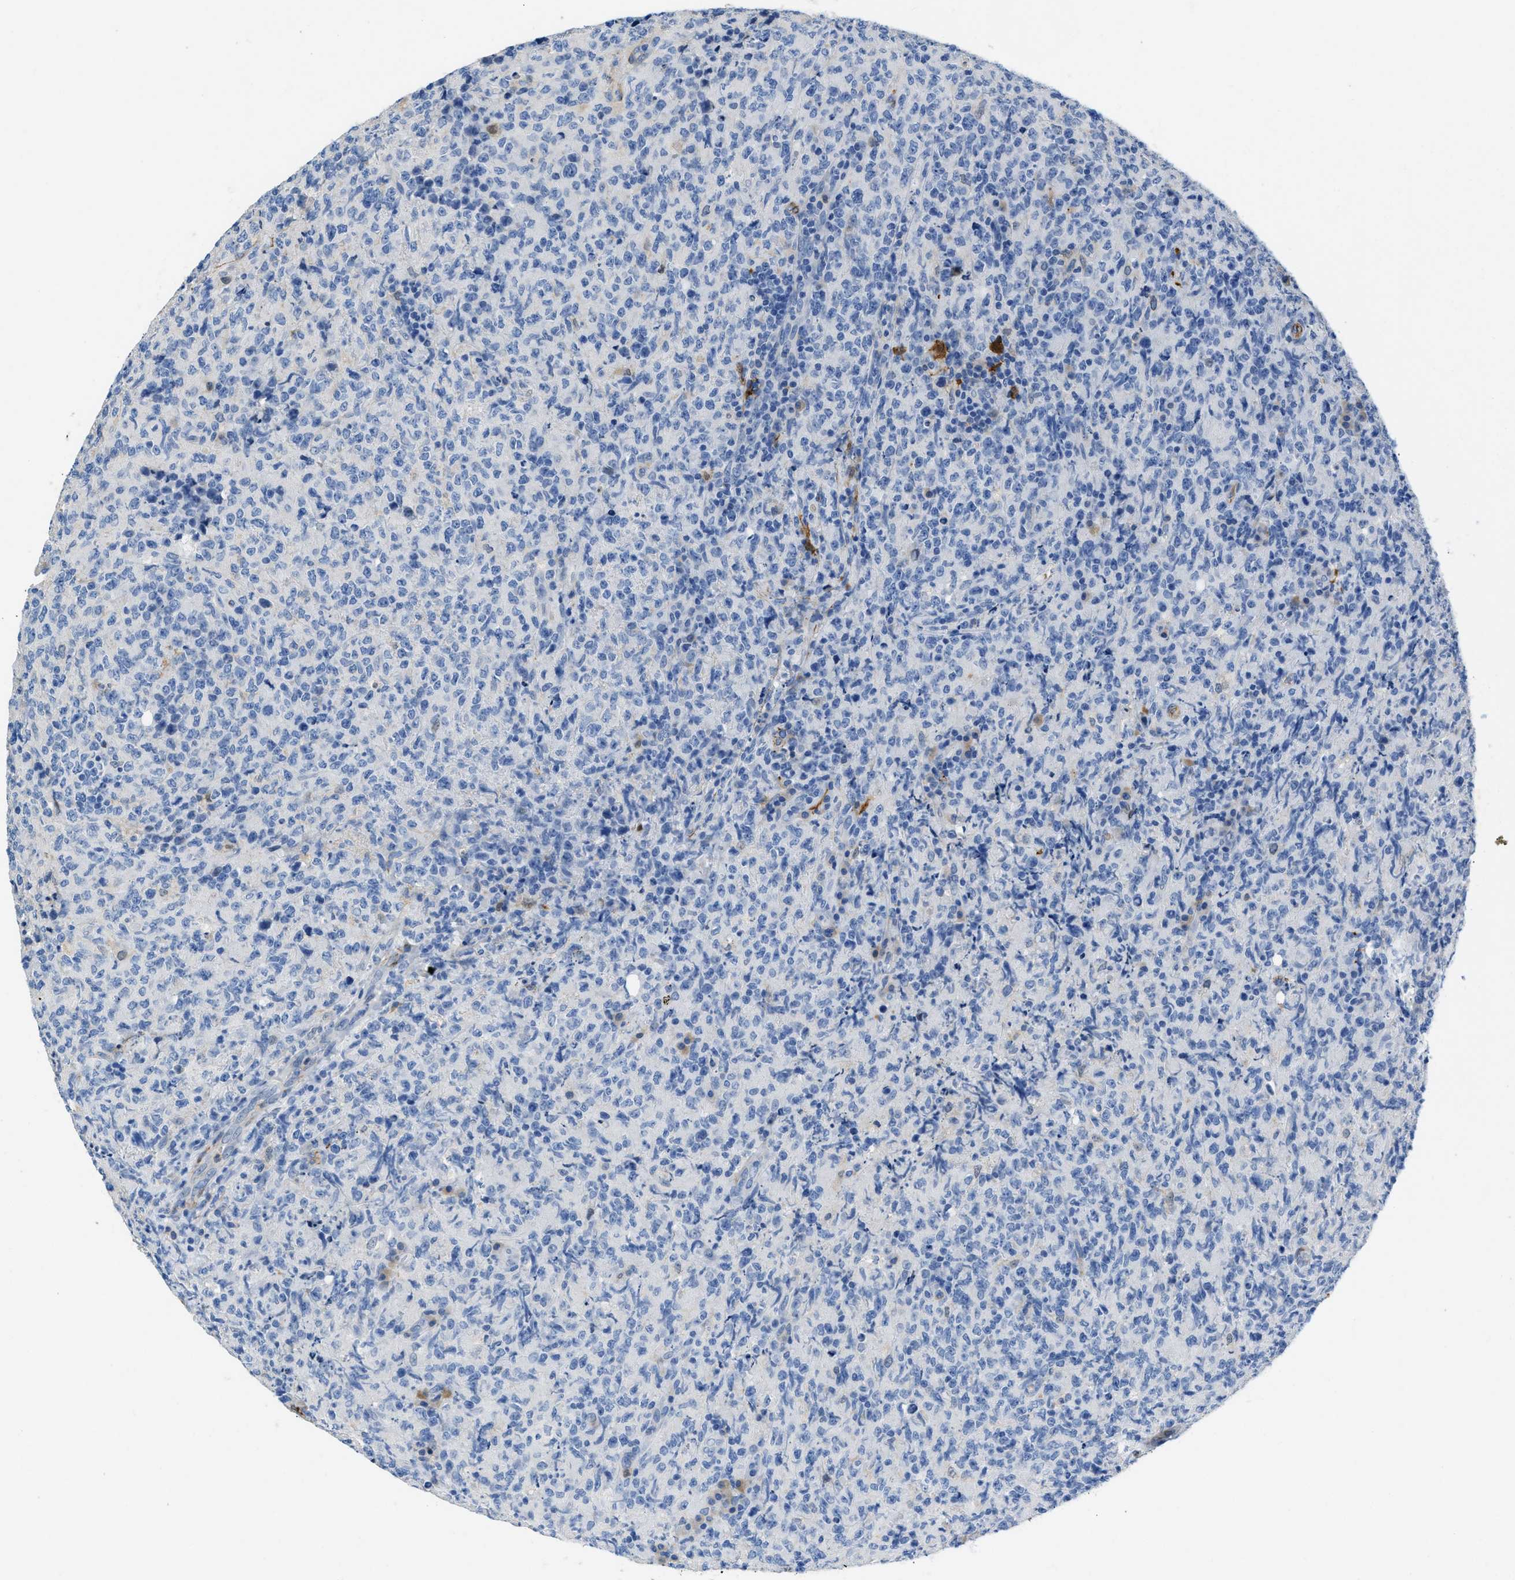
{"staining": {"intensity": "negative", "quantity": "none", "location": "none"}, "tissue": "lymphoma", "cell_type": "Tumor cells", "image_type": "cancer", "snomed": [{"axis": "morphology", "description": "Malignant lymphoma, non-Hodgkin's type, High grade"}, {"axis": "topography", "description": "Tonsil"}], "caption": "A histopathology image of human malignant lymphoma, non-Hodgkin's type (high-grade) is negative for staining in tumor cells.", "gene": "SPEG", "patient": {"sex": "female", "age": 36}}